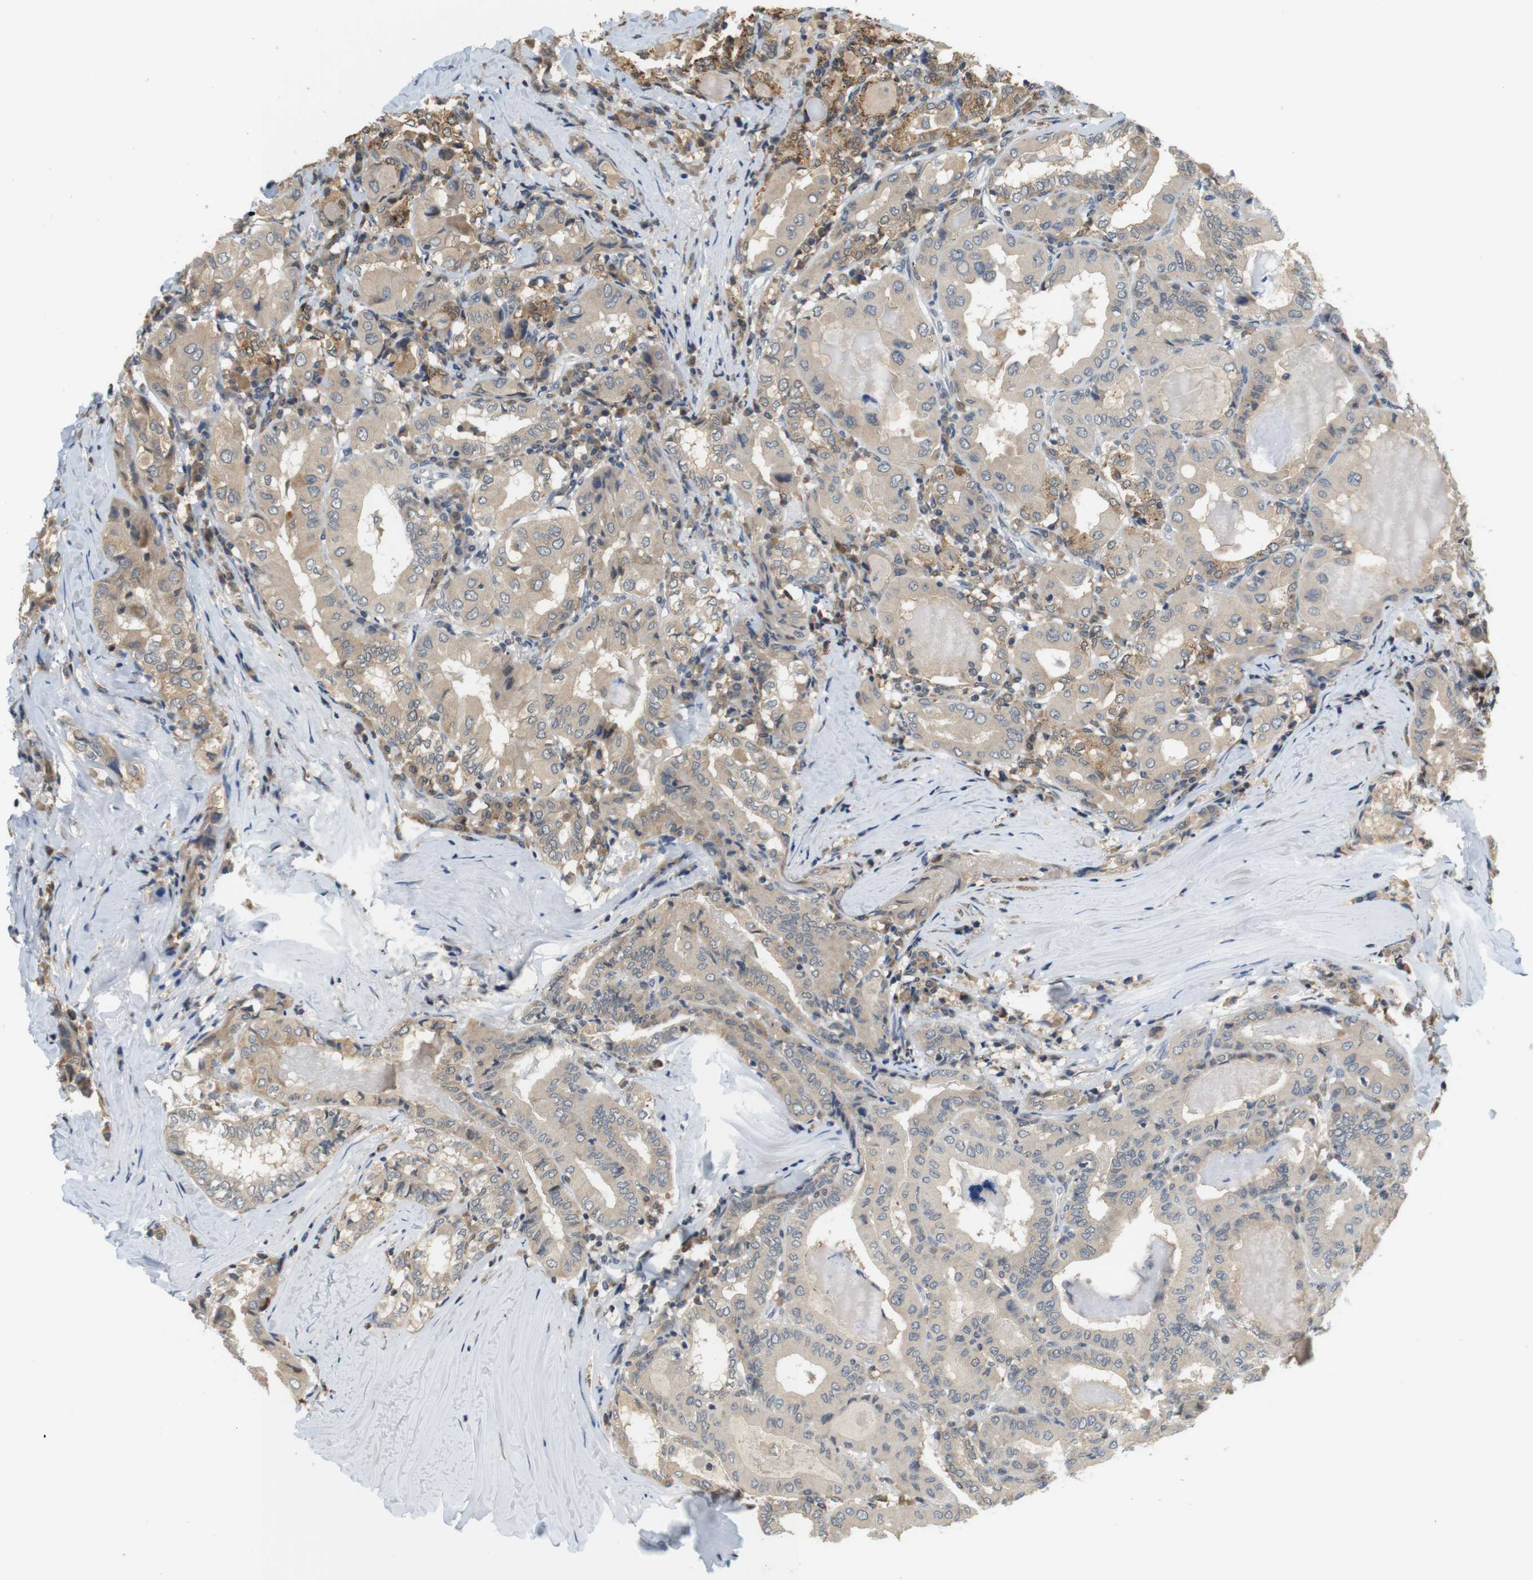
{"staining": {"intensity": "moderate", "quantity": "25%-75%", "location": "cytoplasmic/membranous"}, "tissue": "thyroid cancer", "cell_type": "Tumor cells", "image_type": "cancer", "snomed": [{"axis": "morphology", "description": "Papillary adenocarcinoma, NOS"}, {"axis": "topography", "description": "Thyroid gland"}], "caption": "Papillary adenocarcinoma (thyroid) was stained to show a protein in brown. There is medium levels of moderate cytoplasmic/membranous expression in approximately 25%-75% of tumor cells.", "gene": "WNT7A", "patient": {"sex": "female", "age": 42}}